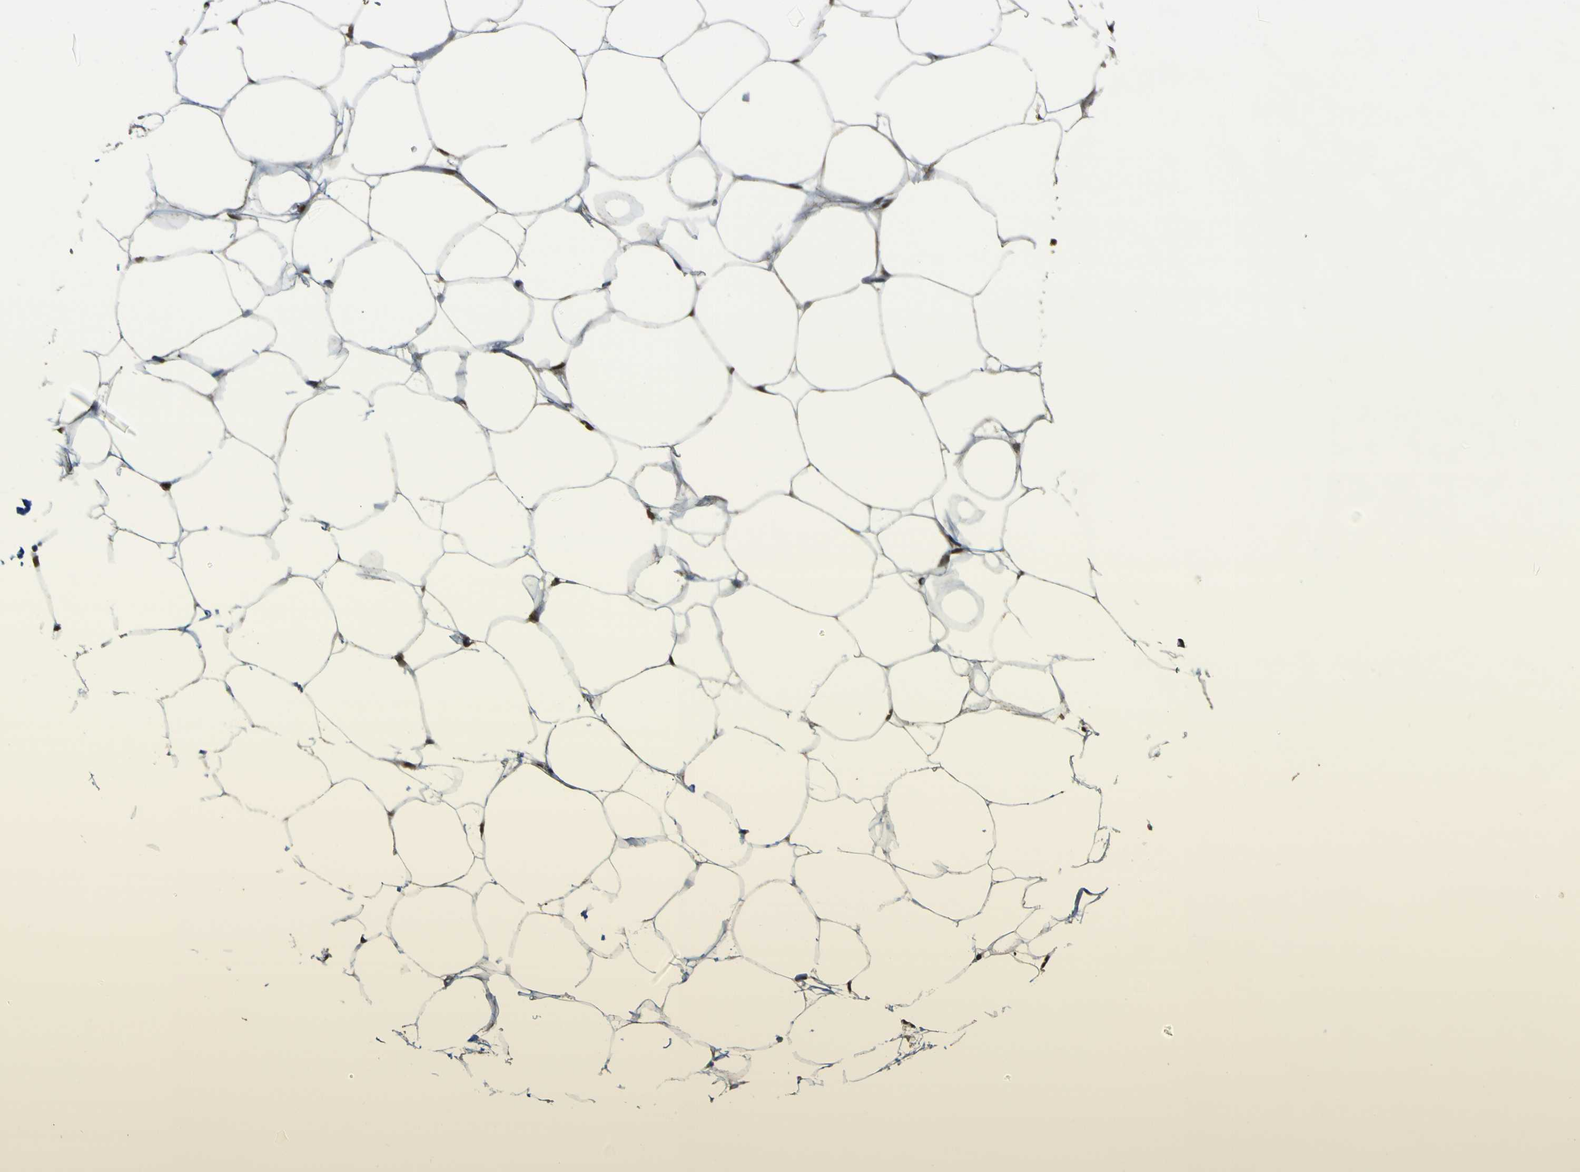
{"staining": {"intensity": "negative", "quantity": "none", "location": "none"}, "tissue": "adipose tissue", "cell_type": "Adipocytes", "image_type": "normal", "snomed": [{"axis": "morphology", "description": "Normal tissue, NOS"}, {"axis": "topography", "description": "Breast"}, {"axis": "topography", "description": "Adipose tissue"}], "caption": "IHC of unremarkable adipose tissue reveals no positivity in adipocytes. Nuclei are stained in blue.", "gene": "ACBD5", "patient": {"sex": "female", "age": 25}}